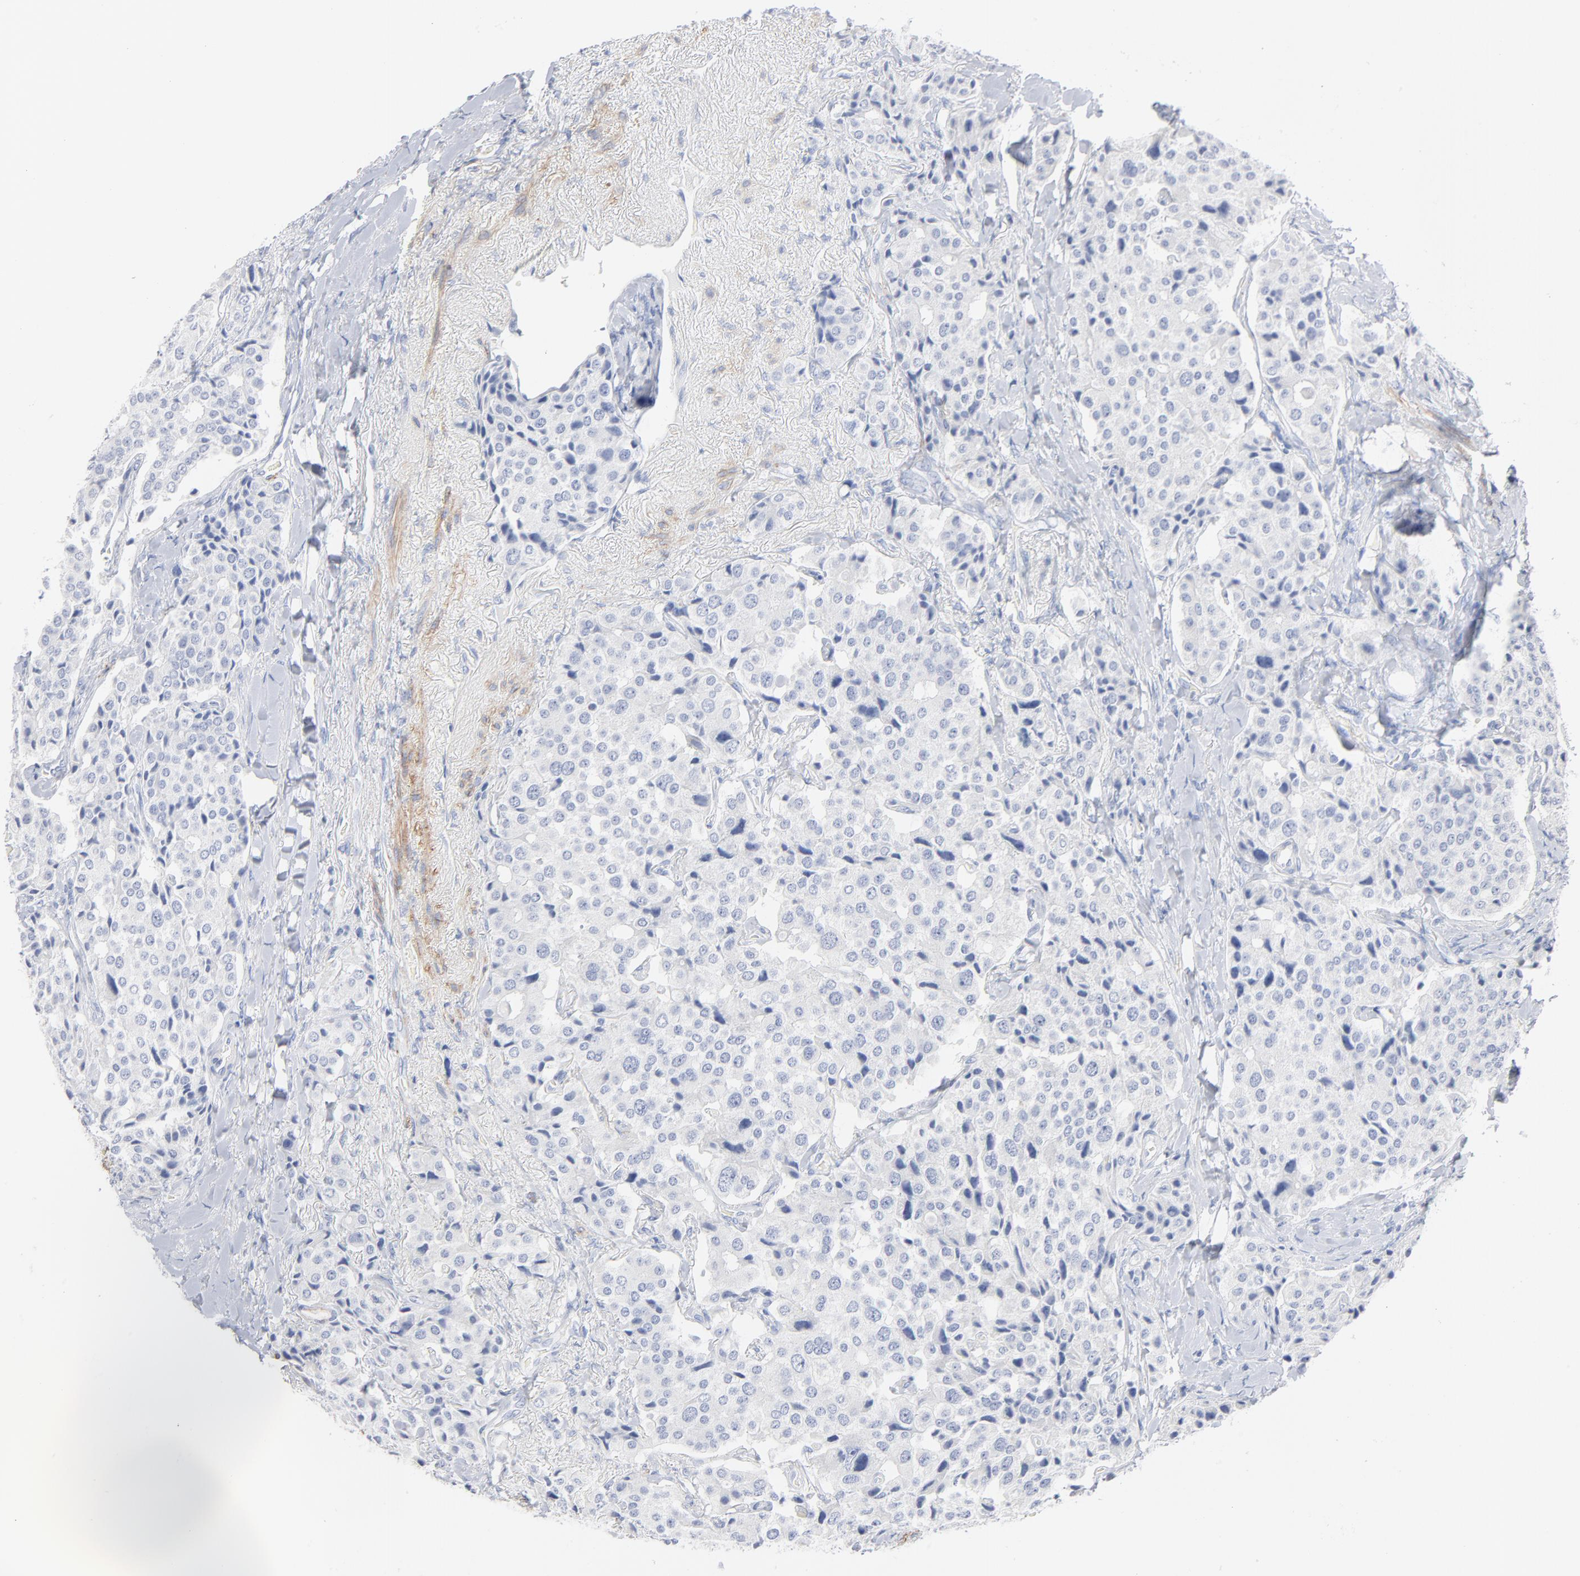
{"staining": {"intensity": "negative", "quantity": "none", "location": "none"}, "tissue": "carcinoid", "cell_type": "Tumor cells", "image_type": "cancer", "snomed": [{"axis": "morphology", "description": "Carcinoid, malignant, NOS"}, {"axis": "topography", "description": "Colon"}], "caption": "Malignant carcinoid was stained to show a protein in brown. There is no significant expression in tumor cells.", "gene": "AGTR1", "patient": {"sex": "female", "age": 61}}